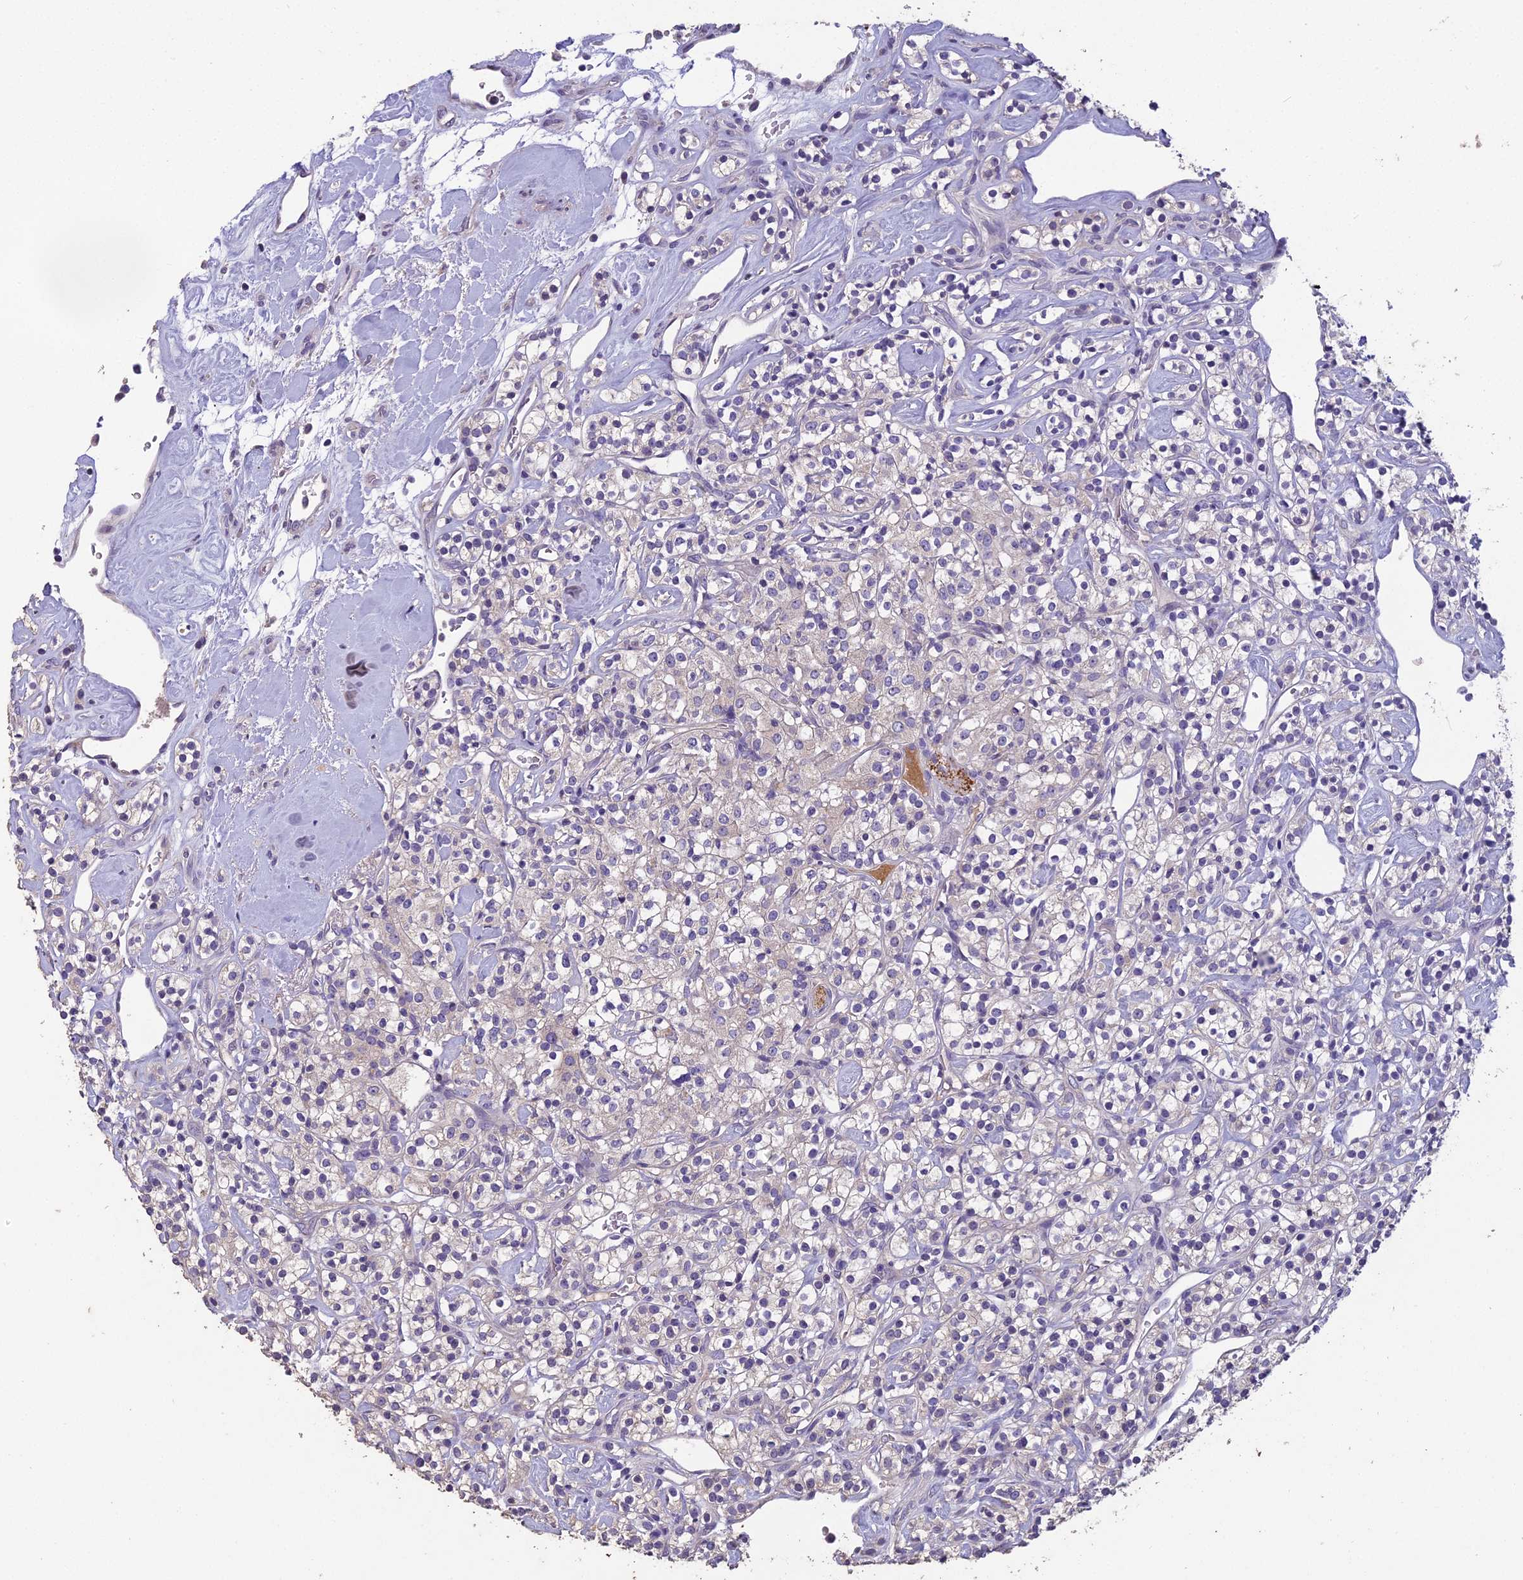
{"staining": {"intensity": "negative", "quantity": "none", "location": "none"}, "tissue": "renal cancer", "cell_type": "Tumor cells", "image_type": "cancer", "snomed": [{"axis": "morphology", "description": "Adenocarcinoma, NOS"}, {"axis": "topography", "description": "Kidney"}], "caption": "Immunohistochemical staining of human renal cancer exhibits no significant positivity in tumor cells. The staining is performed using DAB (3,3'-diaminobenzidine) brown chromogen with nuclei counter-stained in using hematoxylin.", "gene": "CEACAM16", "patient": {"sex": "male", "age": 77}}